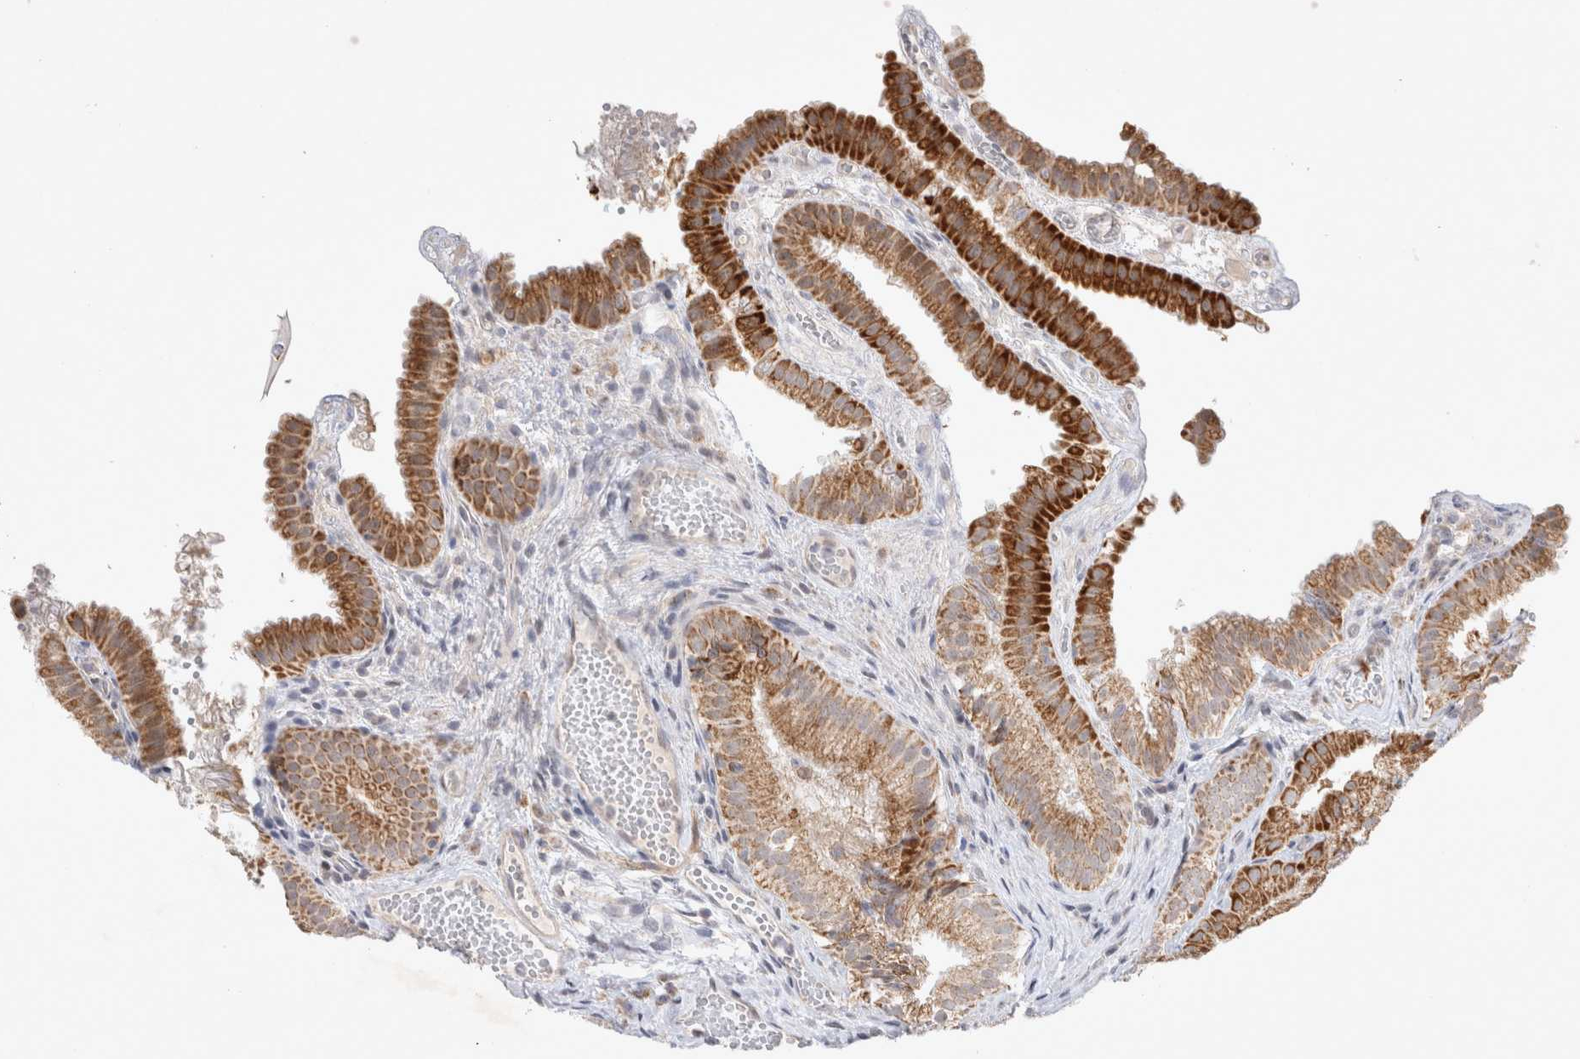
{"staining": {"intensity": "moderate", "quantity": ">75%", "location": "cytoplasmic/membranous"}, "tissue": "gallbladder", "cell_type": "Glandular cells", "image_type": "normal", "snomed": [{"axis": "morphology", "description": "Normal tissue, NOS"}, {"axis": "topography", "description": "Gallbladder"}], "caption": "A brown stain highlights moderate cytoplasmic/membranous positivity of a protein in glandular cells of unremarkable human gallbladder. Immunohistochemistry stains the protein in brown and the nuclei are stained blue.", "gene": "MRPL37", "patient": {"sex": "female", "age": 30}}